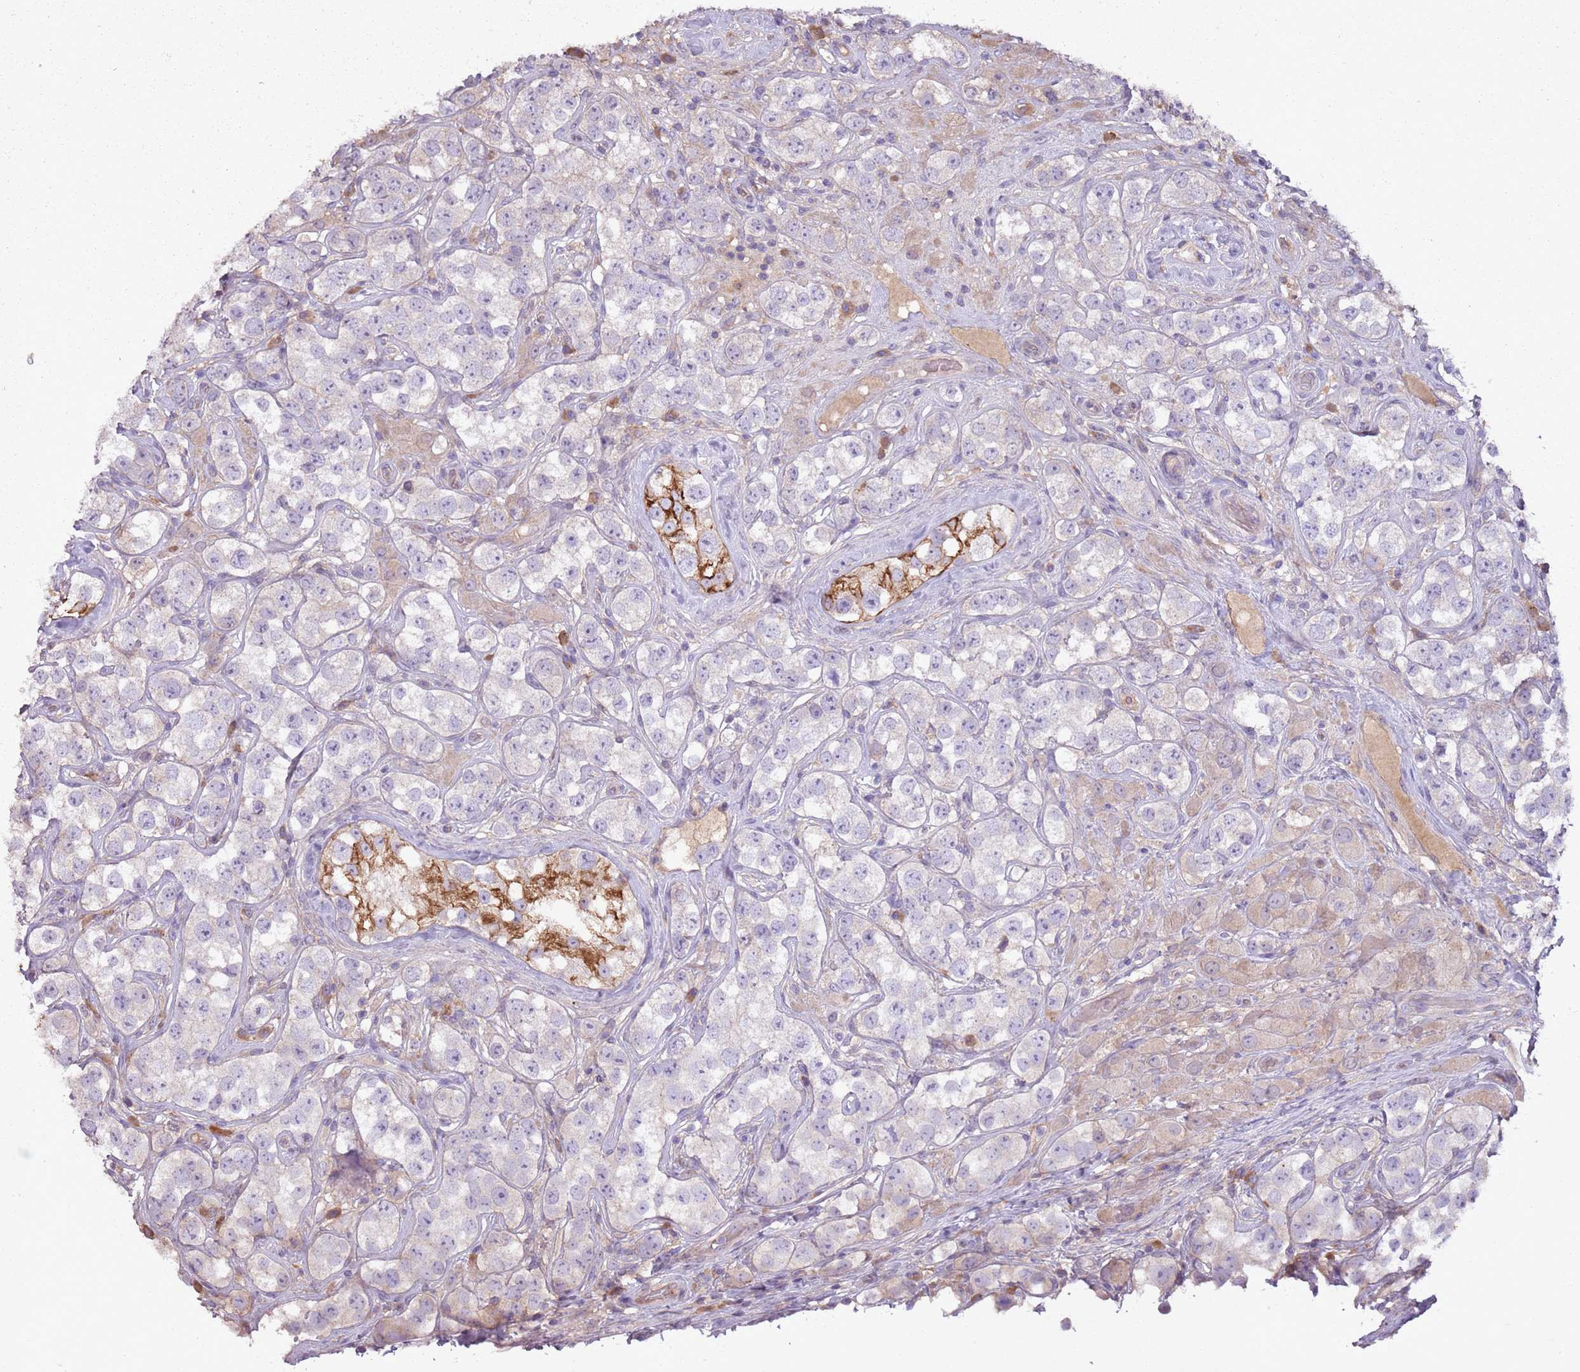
{"staining": {"intensity": "negative", "quantity": "none", "location": "none"}, "tissue": "testis cancer", "cell_type": "Tumor cells", "image_type": "cancer", "snomed": [{"axis": "morphology", "description": "Seminoma, NOS"}, {"axis": "topography", "description": "Testis"}], "caption": "DAB (3,3'-diaminobenzidine) immunohistochemical staining of testis seminoma displays no significant positivity in tumor cells.", "gene": "ANKRD24", "patient": {"sex": "male", "age": 28}}